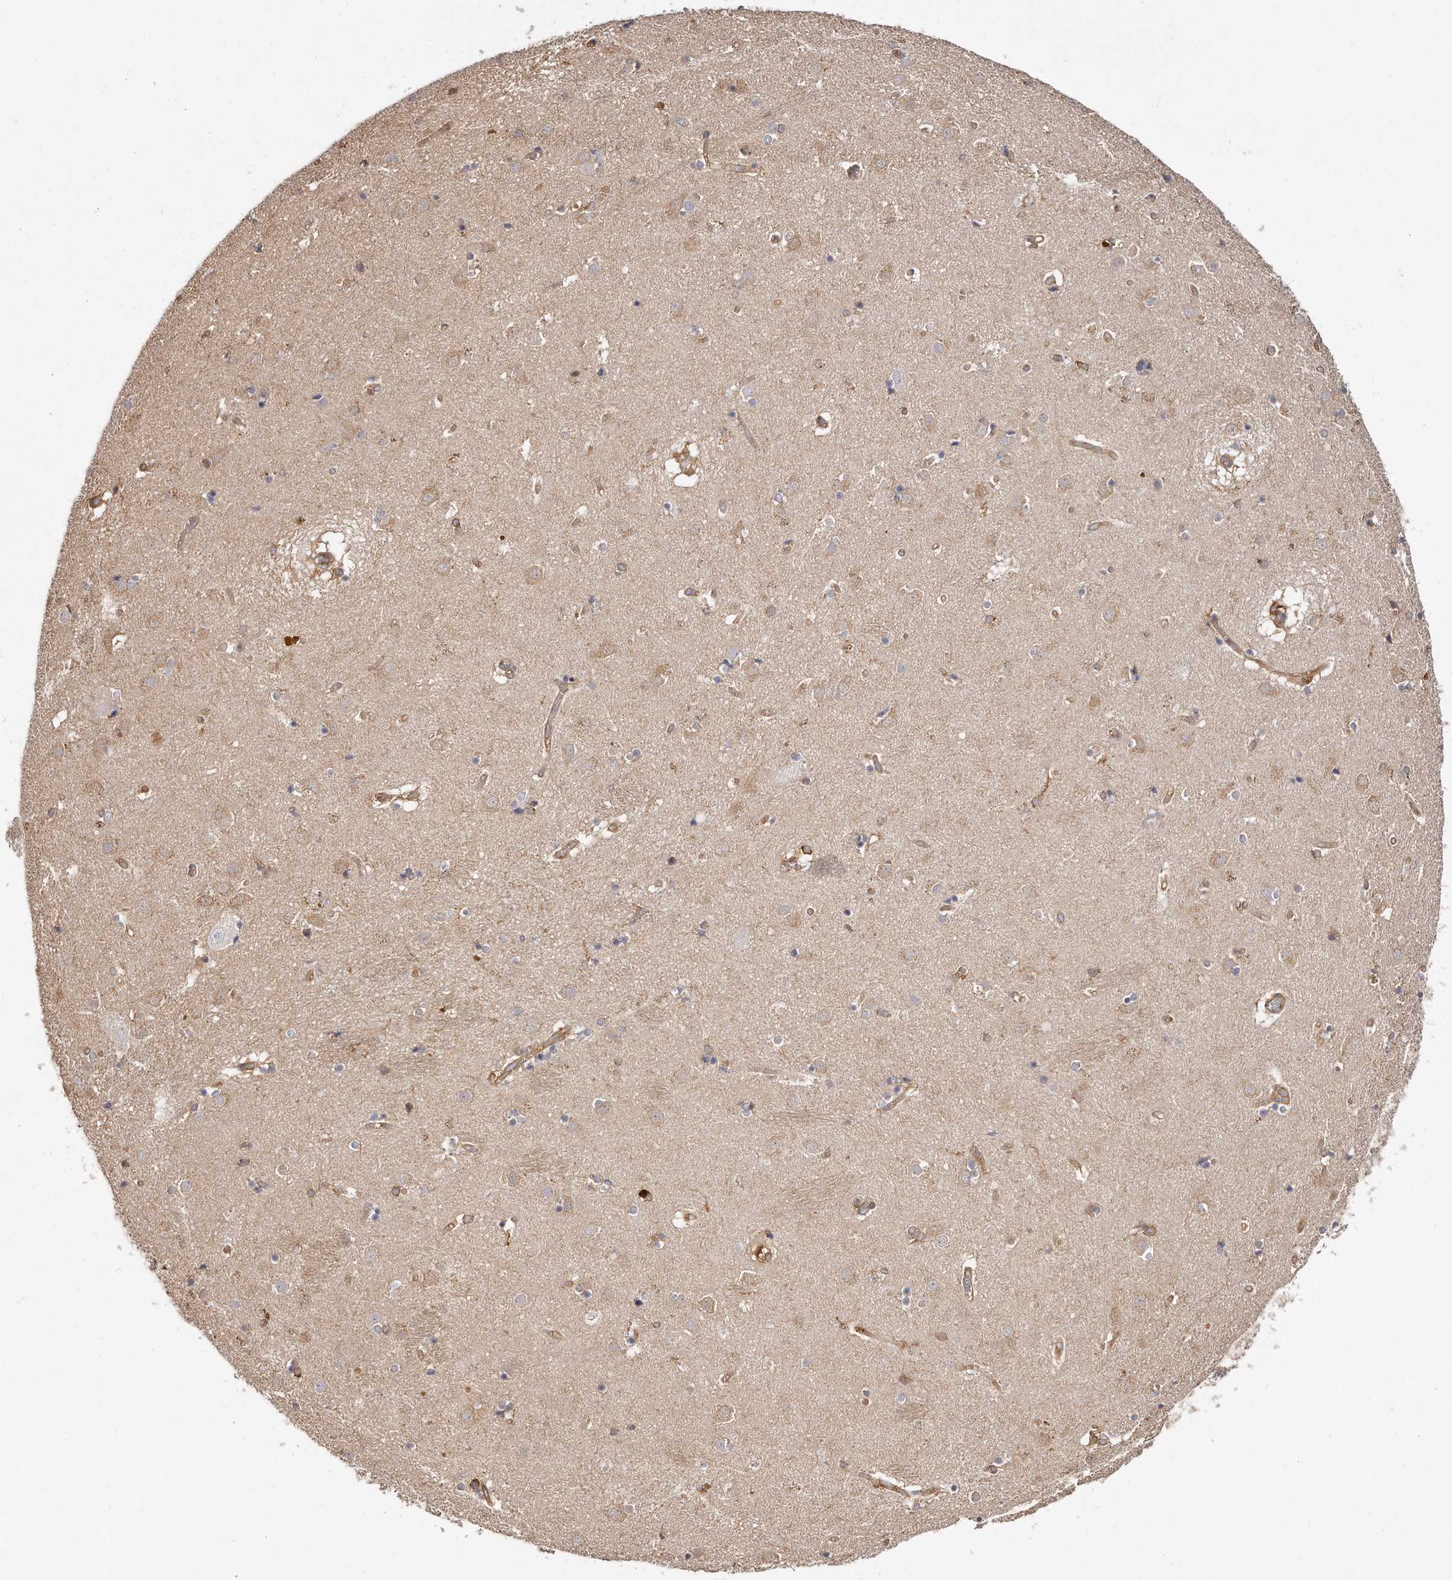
{"staining": {"intensity": "negative", "quantity": "none", "location": "none"}, "tissue": "caudate", "cell_type": "Glial cells", "image_type": "normal", "snomed": [{"axis": "morphology", "description": "Normal tissue, NOS"}, {"axis": "topography", "description": "Lateral ventricle wall"}], "caption": "Histopathology image shows no protein staining in glial cells of unremarkable caudate. (DAB immunohistochemistry with hematoxylin counter stain).", "gene": "CAP1", "patient": {"sex": "male", "age": 70}}